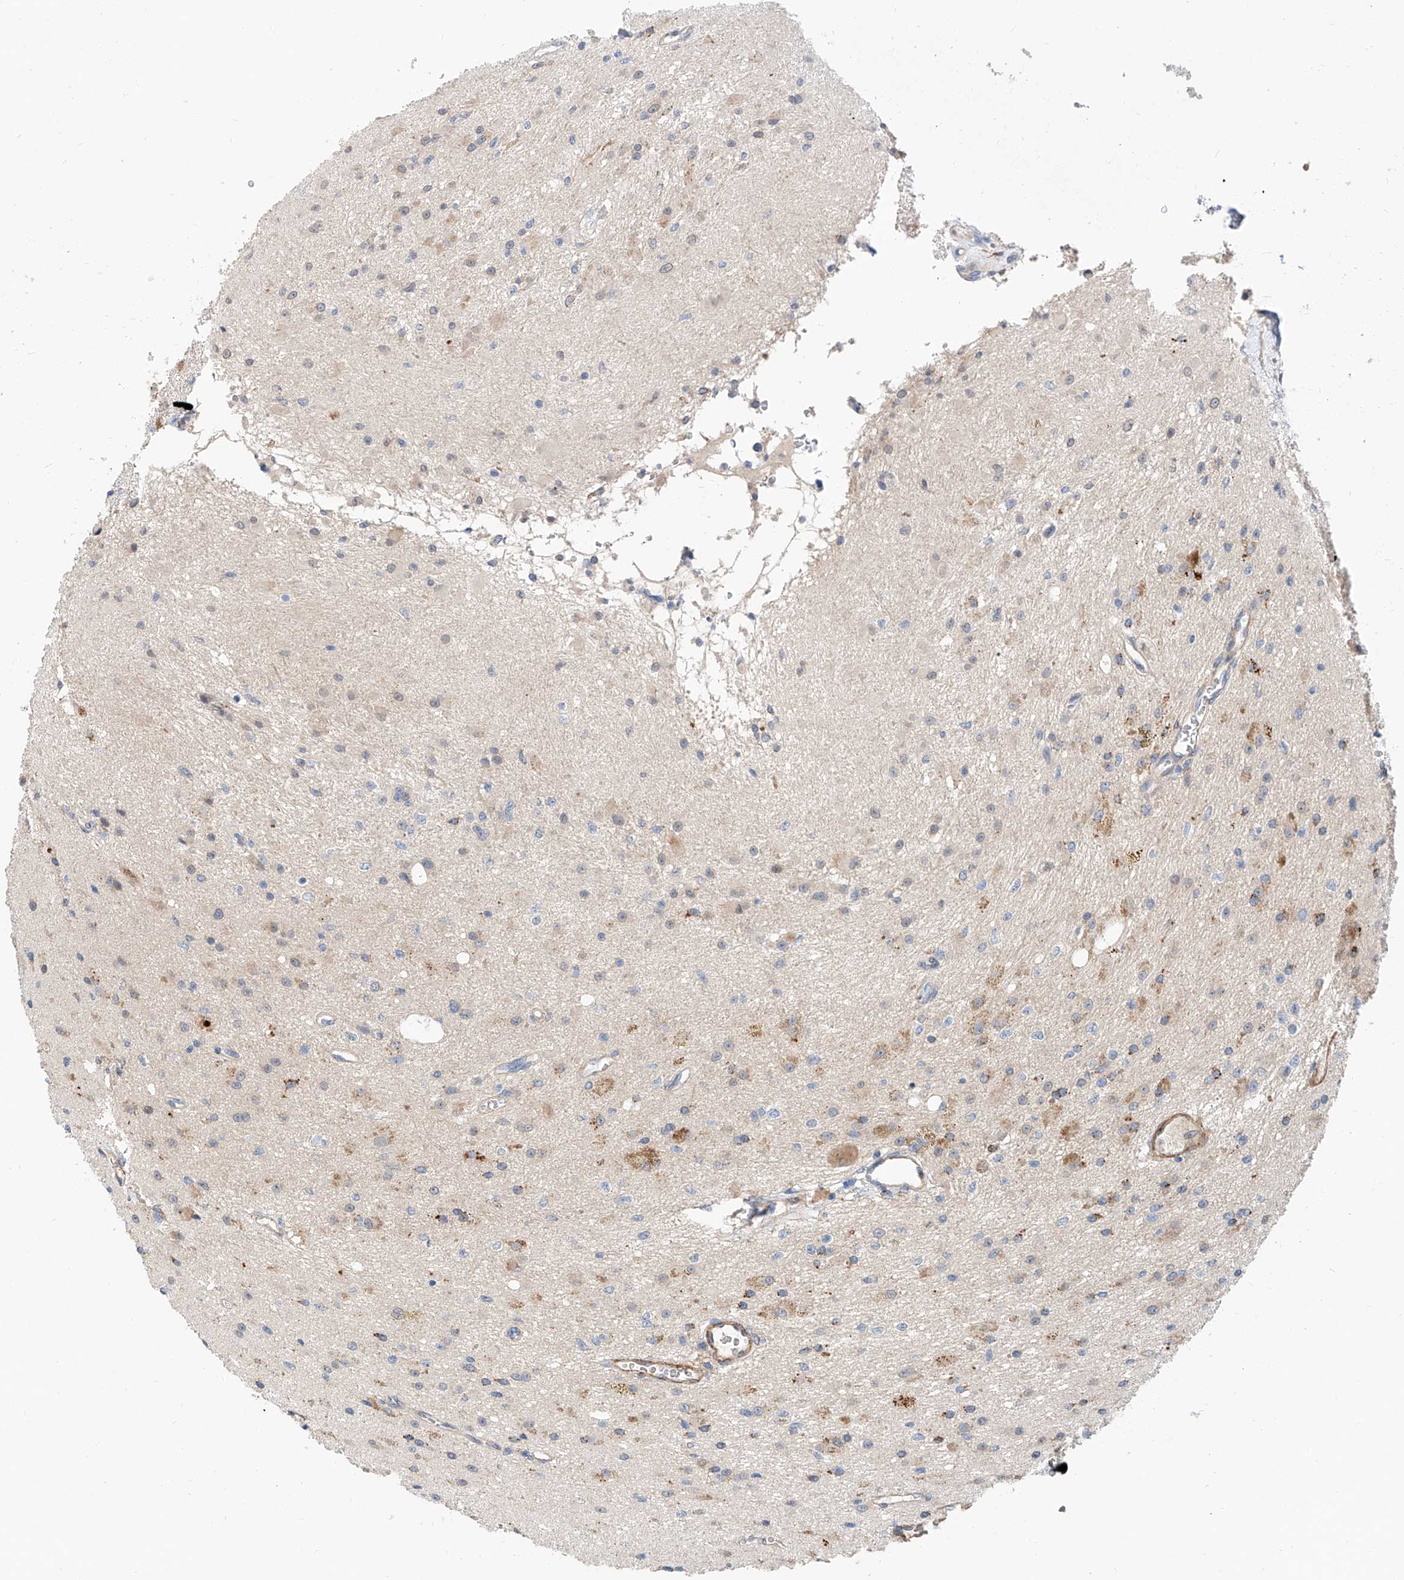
{"staining": {"intensity": "negative", "quantity": "none", "location": "none"}, "tissue": "glioma", "cell_type": "Tumor cells", "image_type": "cancer", "snomed": [{"axis": "morphology", "description": "Glioma, malignant, High grade"}, {"axis": "topography", "description": "Brain"}], "caption": "Immunohistochemical staining of human malignant glioma (high-grade) exhibits no significant staining in tumor cells.", "gene": "MAGEE2", "patient": {"sex": "male", "age": 34}}